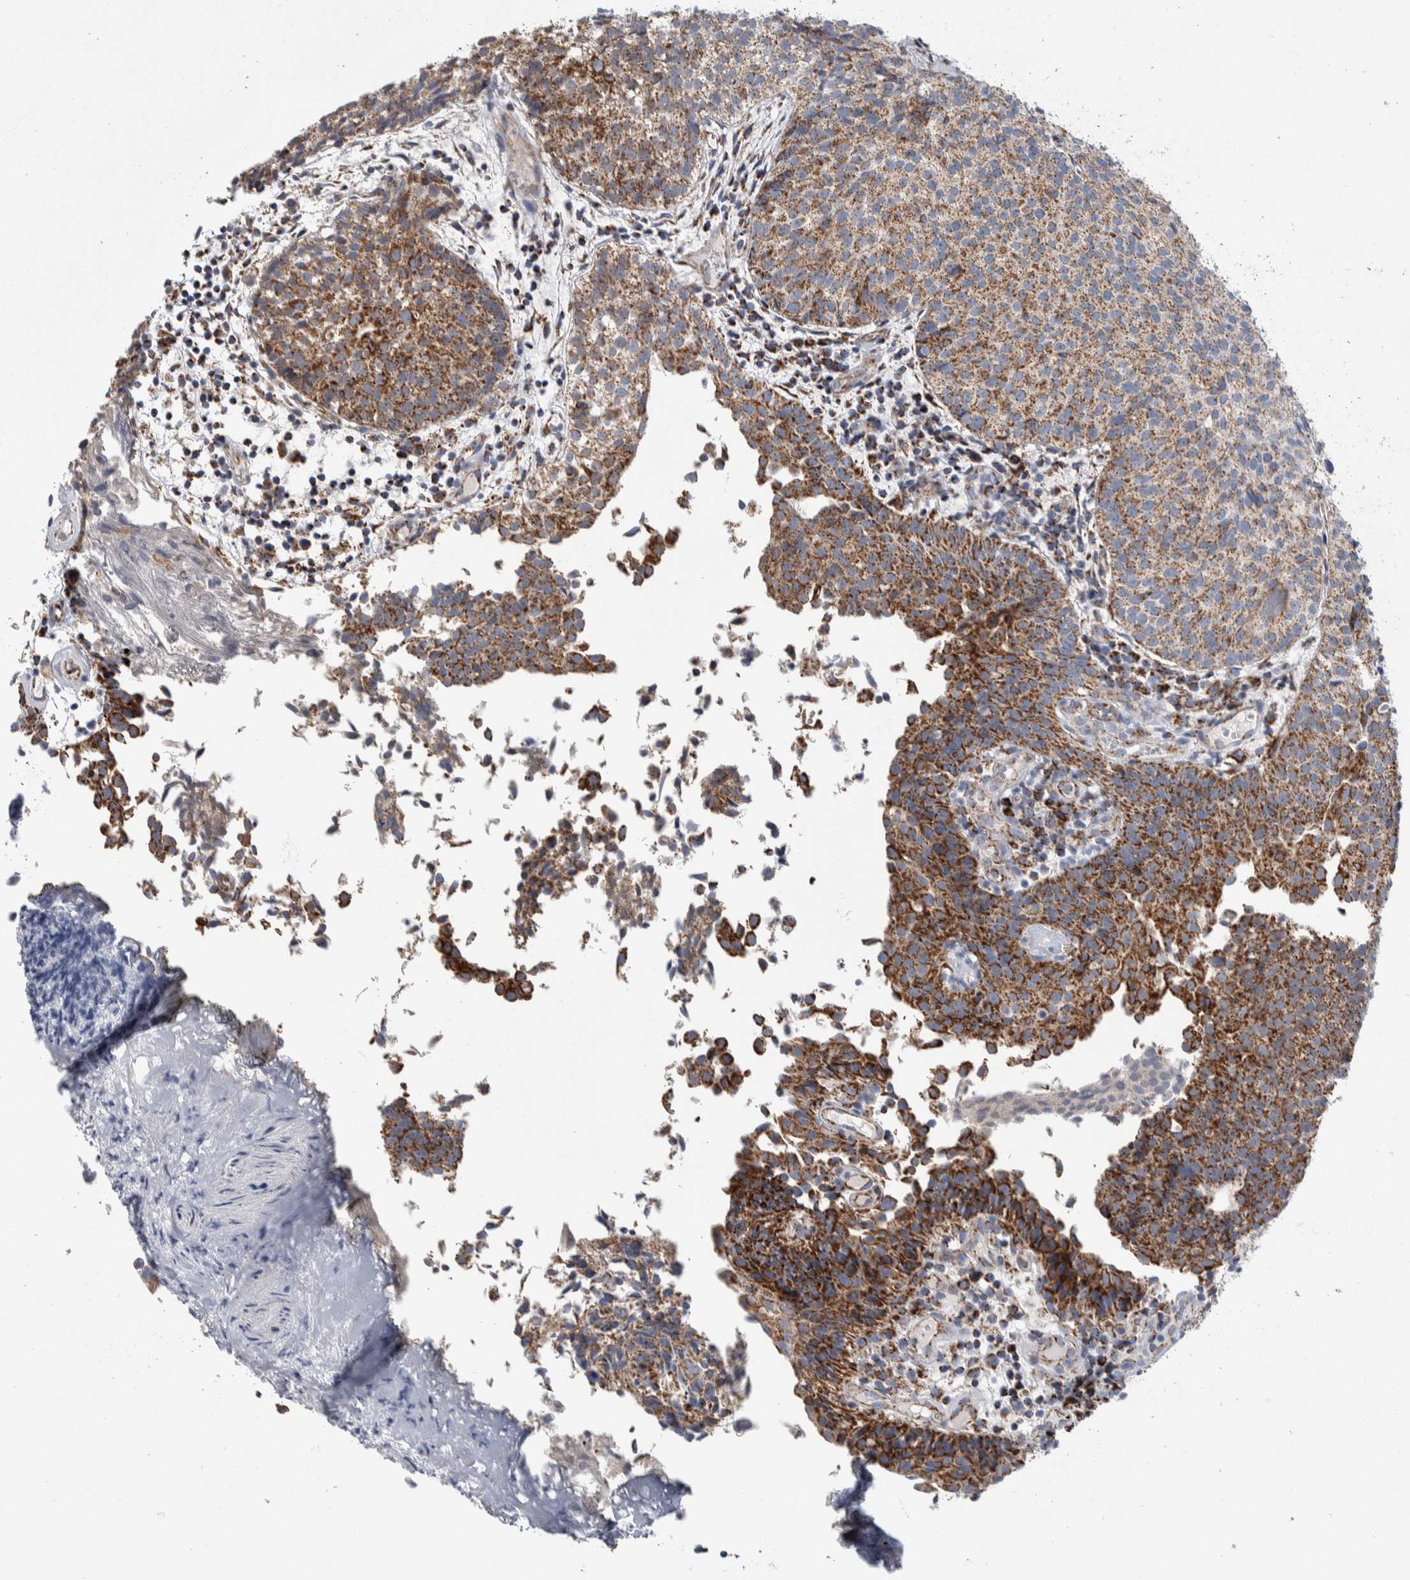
{"staining": {"intensity": "moderate", "quantity": ">75%", "location": "cytoplasmic/membranous"}, "tissue": "urothelial cancer", "cell_type": "Tumor cells", "image_type": "cancer", "snomed": [{"axis": "morphology", "description": "Urothelial carcinoma, Low grade"}, {"axis": "topography", "description": "Urinary bladder"}], "caption": "Immunohistochemistry (IHC) (DAB) staining of urothelial carcinoma (low-grade) displays moderate cytoplasmic/membranous protein staining in about >75% of tumor cells.", "gene": "ETFA", "patient": {"sex": "male", "age": 86}}